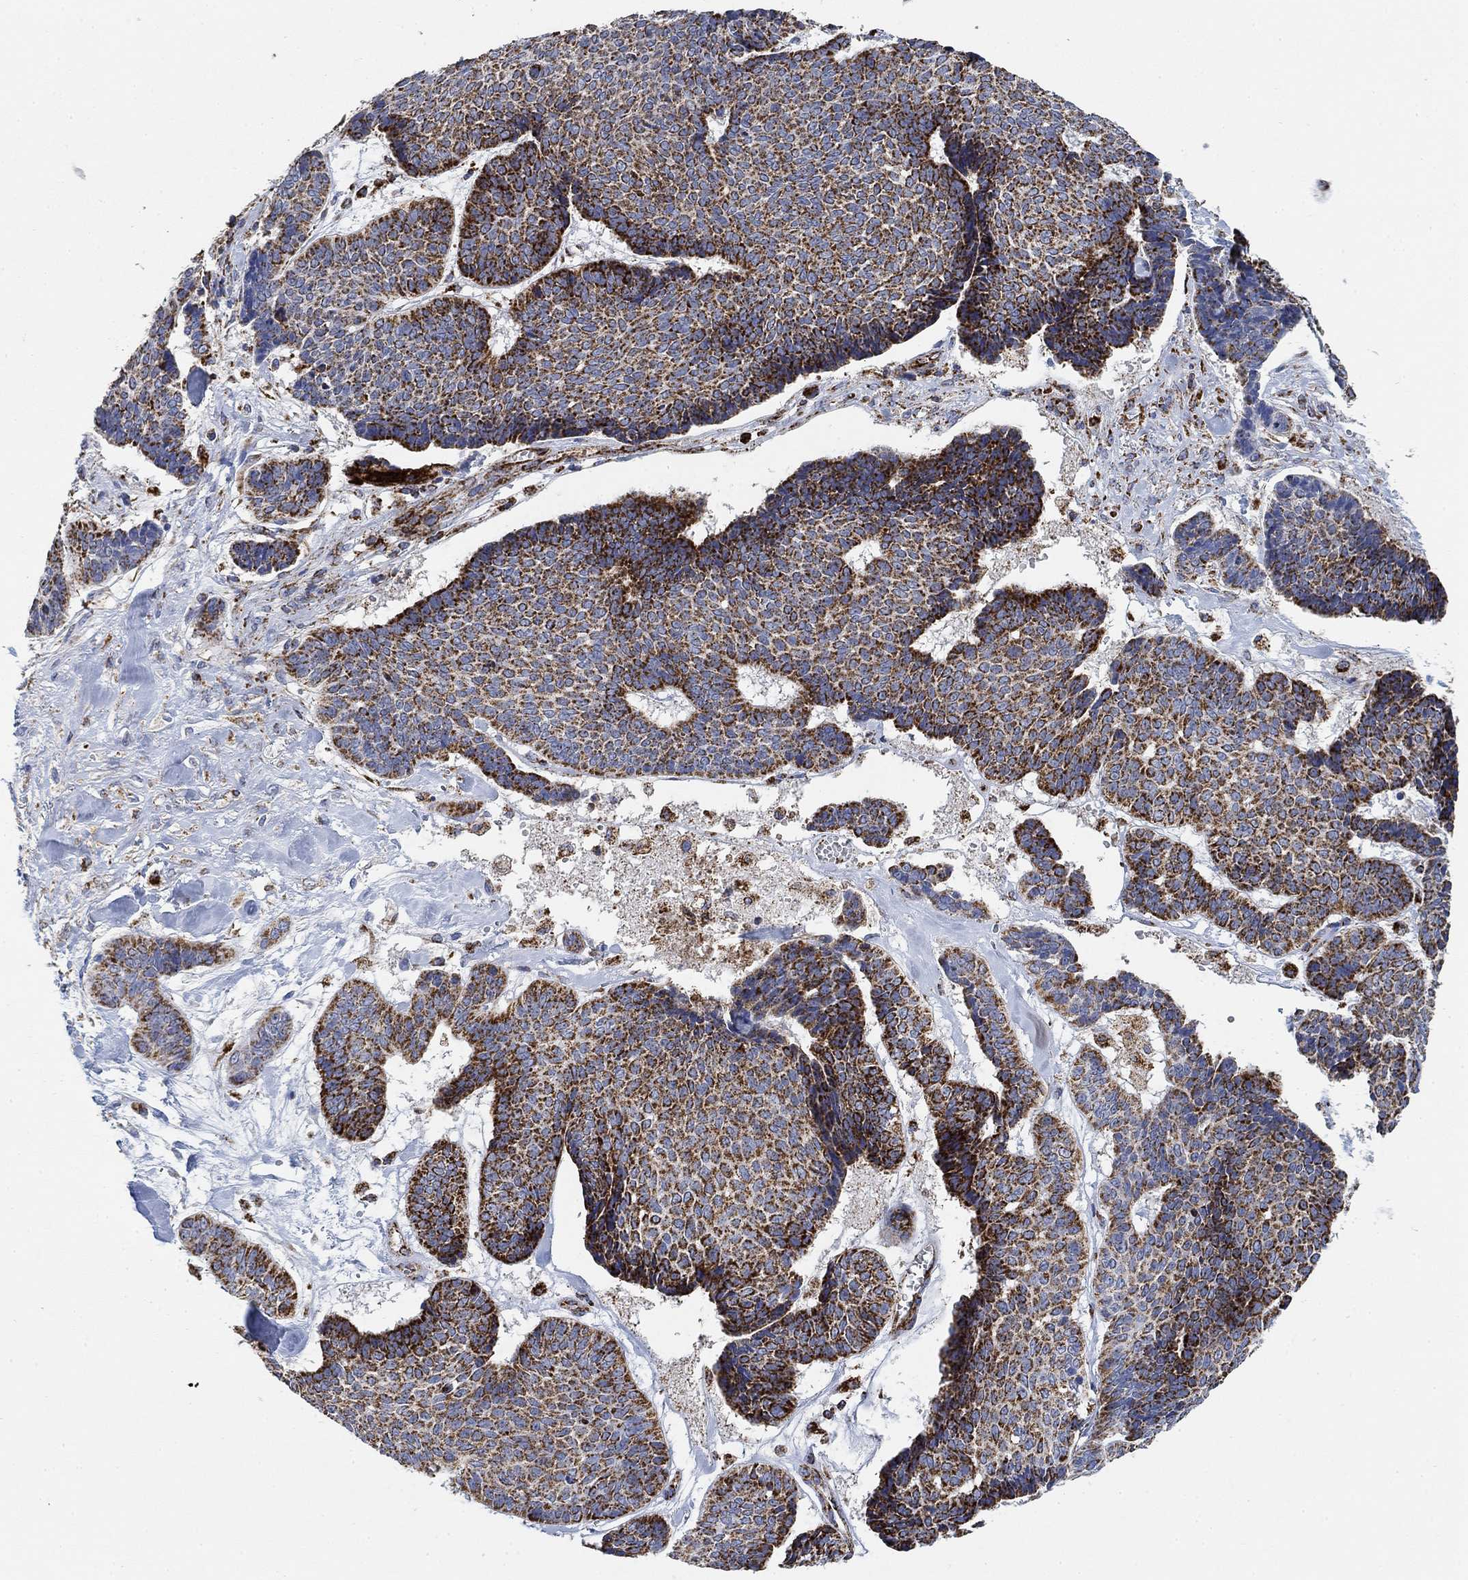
{"staining": {"intensity": "strong", "quantity": "25%-75%", "location": "cytoplasmic/membranous"}, "tissue": "skin cancer", "cell_type": "Tumor cells", "image_type": "cancer", "snomed": [{"axis": "morphology", "description": "Basal cell carcinoma"}, {"axis": "topography", "description": "Skin"}], "caption": "Skin cancer tissue demonstrates strong cytoplasmic/membranous expression in about 25%-75% of tumor cells, visualized by immunohistochemistry.", "gene": "NDUFS3", "patient": {"sex": "male", "age": 86}}